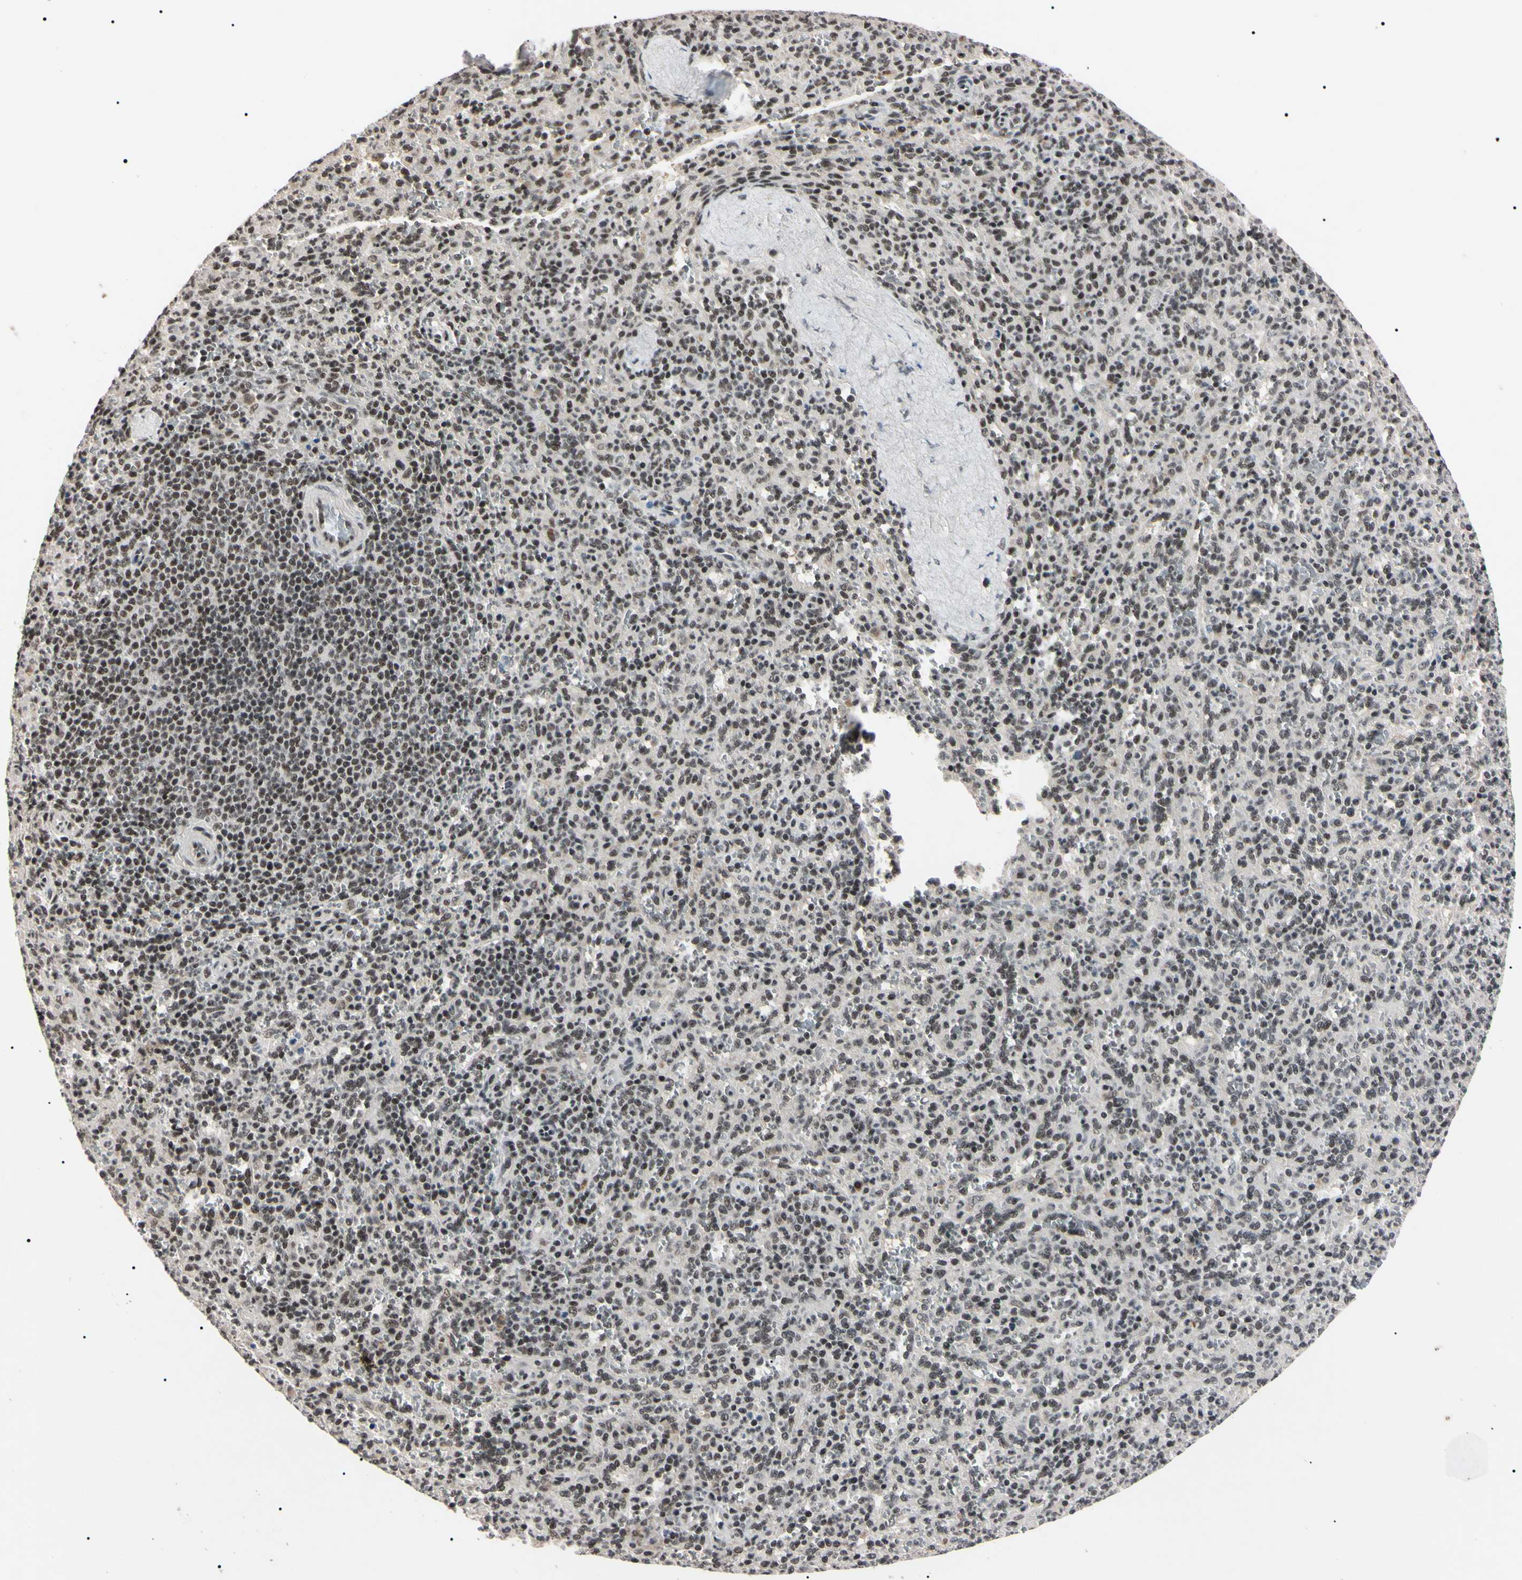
{"staining": {"intensity": "moderate", "quantity": "25%-75%", "location": "nuclear"}, "tissue": "spleen", "cell_type": "Cells in red pulp", "image_type": "normal", "snomed": [{"axis": "morphology", "description": "Normal tissue, NOS"}, {"axis": "topography", "description": "Spleen"}], "caption": "The image shows staining of unremarkable spleen, revealing moderate nuclear protein expression (brown color) within cells in red pulp. (brown staining indicates protein expression, while blue staining denotes nuclei).", "gene": "YY1", "patient": {"sex": "male", "age": 36}}